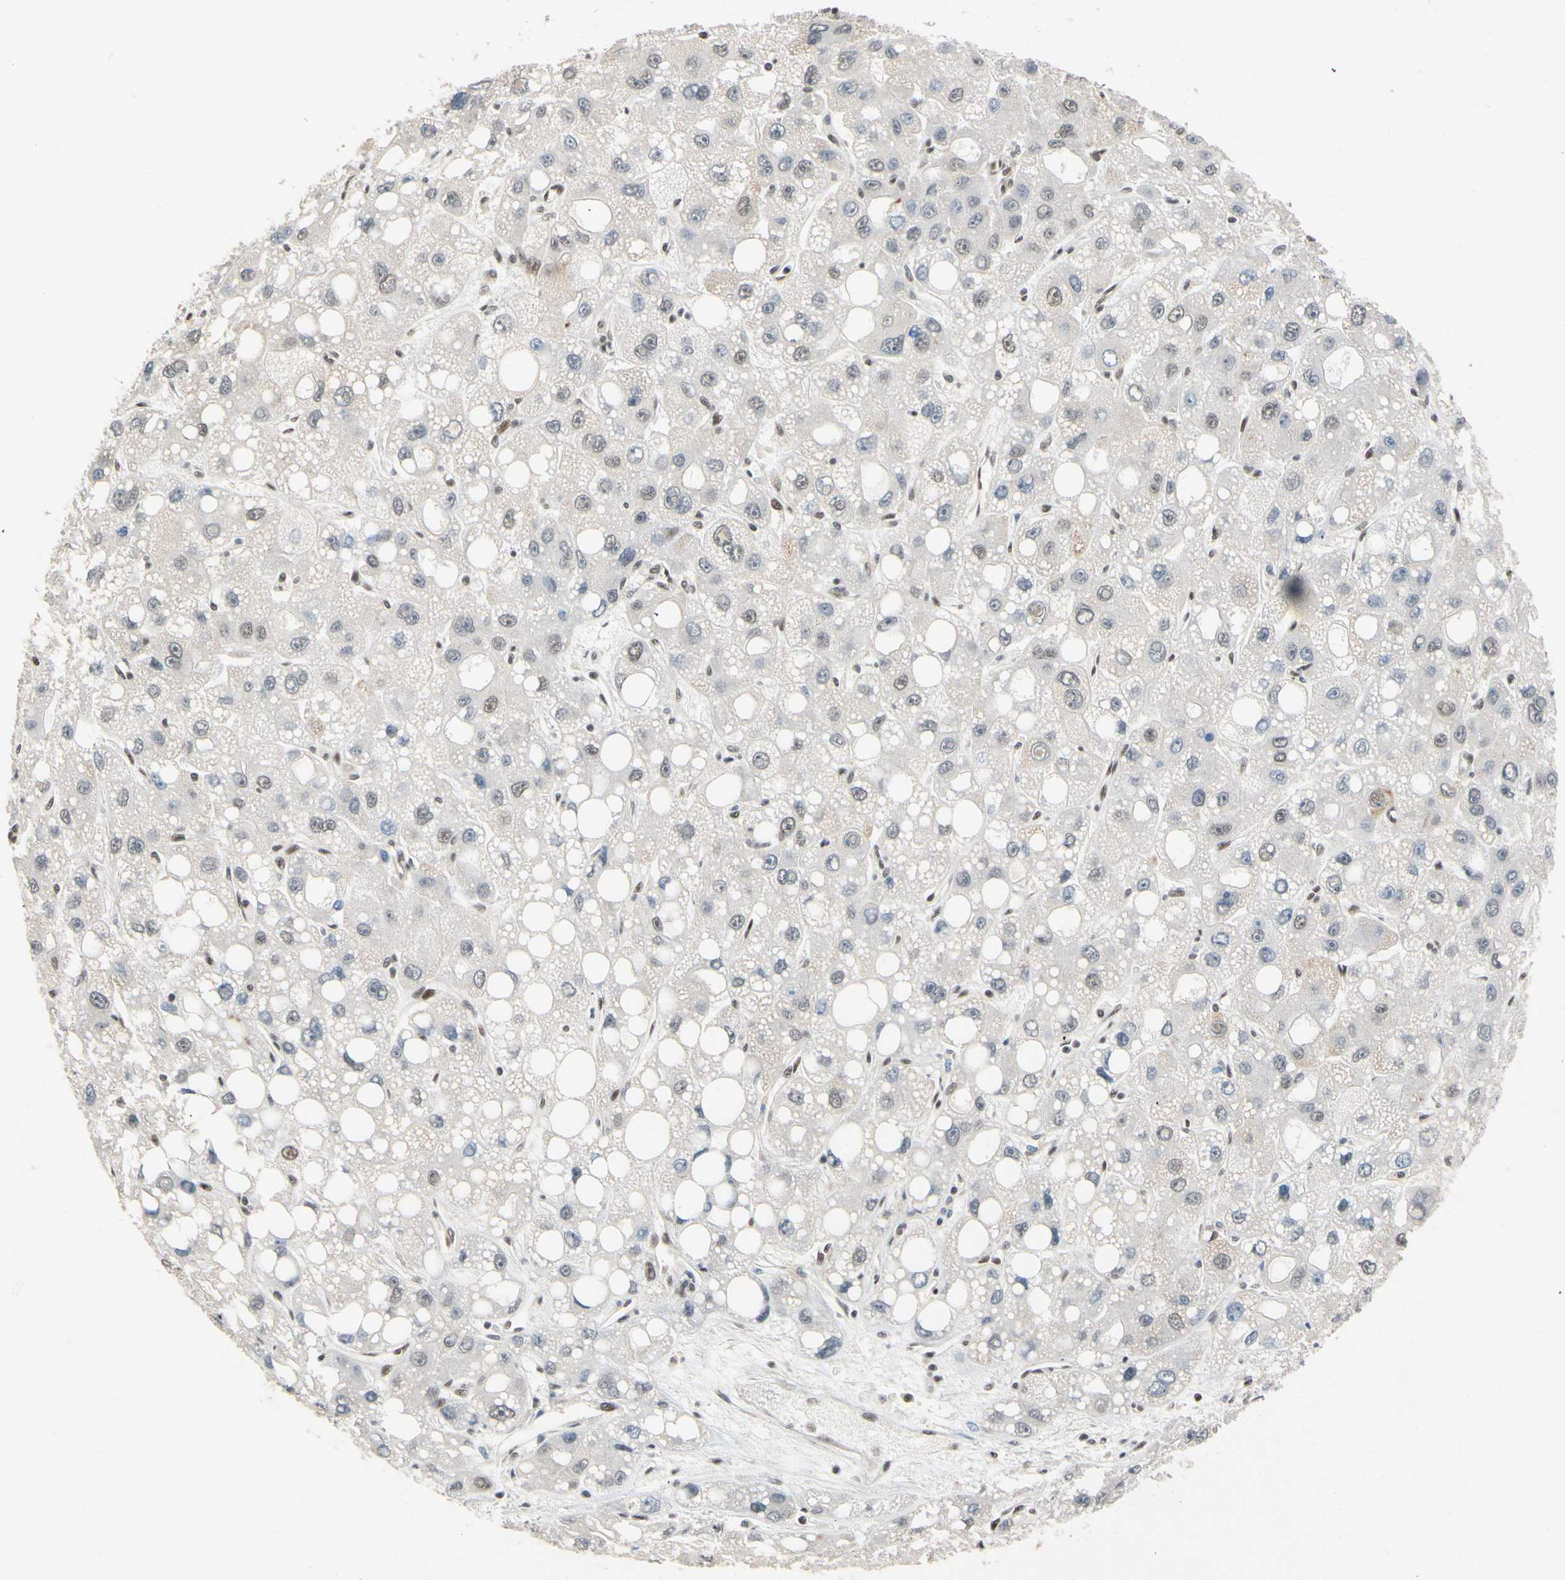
{"staining": {"intensity": "weak", "quantity": "<25%", "location": "nuclear"}, "tissue": "liver cancer", "cell_type": "Tumor cells", "image_type": "cancer", "snomed": [{"axis": "morphology", "description": "Carcinoma, Hepatocellular, NOS"}, {"axis": "topography", "description": "Liver"}], "caption": "The photomicrograph displays no significant positivity in tumor cells of hepatocellular carcinoma (liver). (Stains: DAB (3,3'-diaminobenzidine) immunohistochemistry (IHC) with hematoxylin counter stain, Microscopy: brightfield microscopy at high magnification).", "gene": "TAF4", "patient": {"sex": "male", "age": 55}}